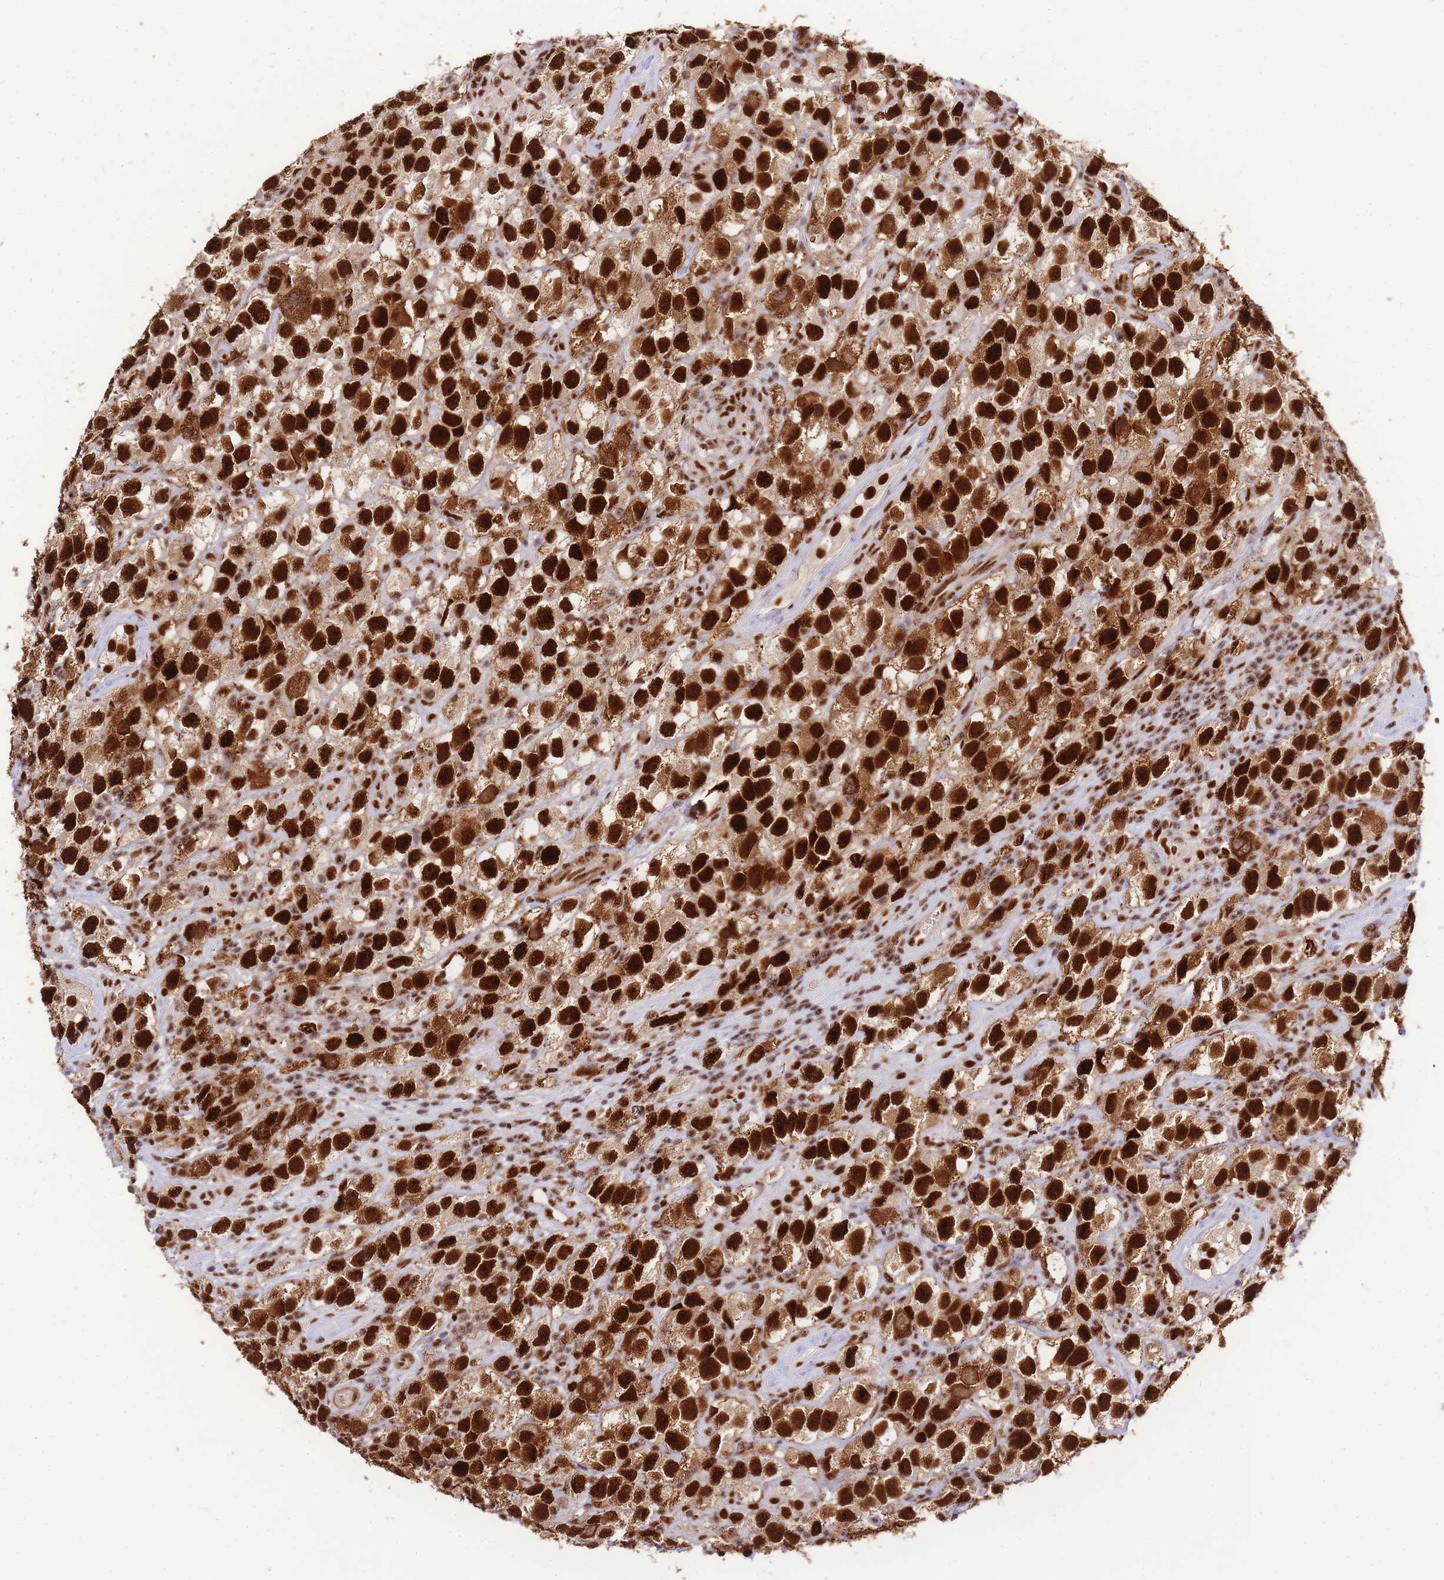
{"staining": {"intensity": "strong", "quantity": ">75%", "location": "nuclear"}, "tissue": "testis cancer", "cell_type": "Tumor cells", "image_type": "cancer", "snomed": [{"axis": "morphology", "description": "Seminoma, NOS"}, {"axis": "topography", "description": "Testis"}], "caption": "DAB immunohistochemical staining of seminoma (testis) reveals strong nuclear protein positivity in approximately >75% of tumor cells.", "gene": "PRKDC", "patient": {"sex": "male", "age": 26}}